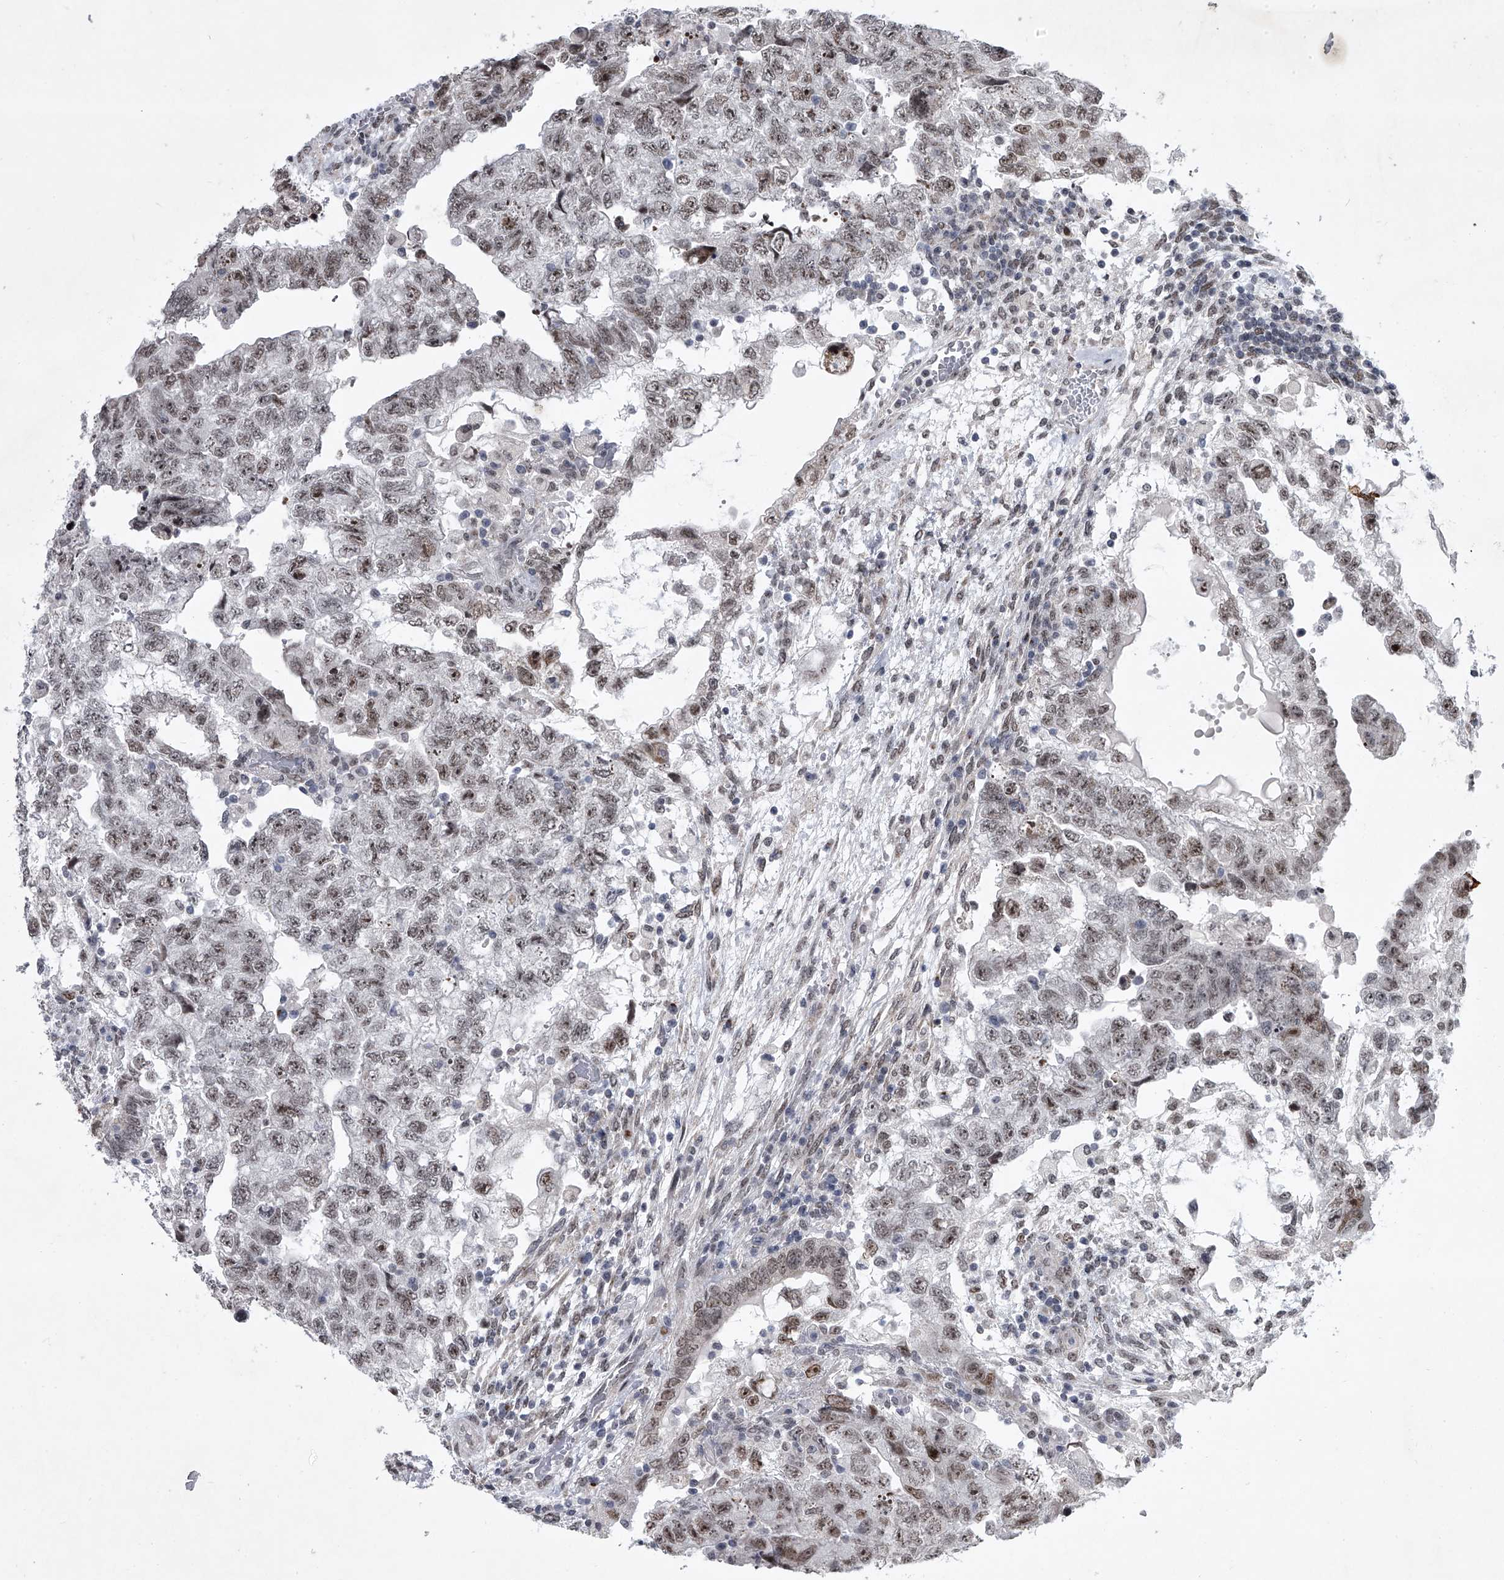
{"staining": {"intensity": "moderate", "quantity": ">75%", "location": "nuclear"}, "tissue": "testis cancer", "cell_type": "Tumor cells", "image_type": "cancer", "snomed": [{"axis": "morphology", "description": "Carcinoma, Embryonal, NOS"}, {"axis": "topography", "description": "Testis"}], "caption": "An IHC image of tumor tissue is shown. Protein staining in brown shows moderate nuclear positivity in testis cancer within tumor cells.", "gene": "MLLT1", "patient": {"sex": "male", "age": 36}}